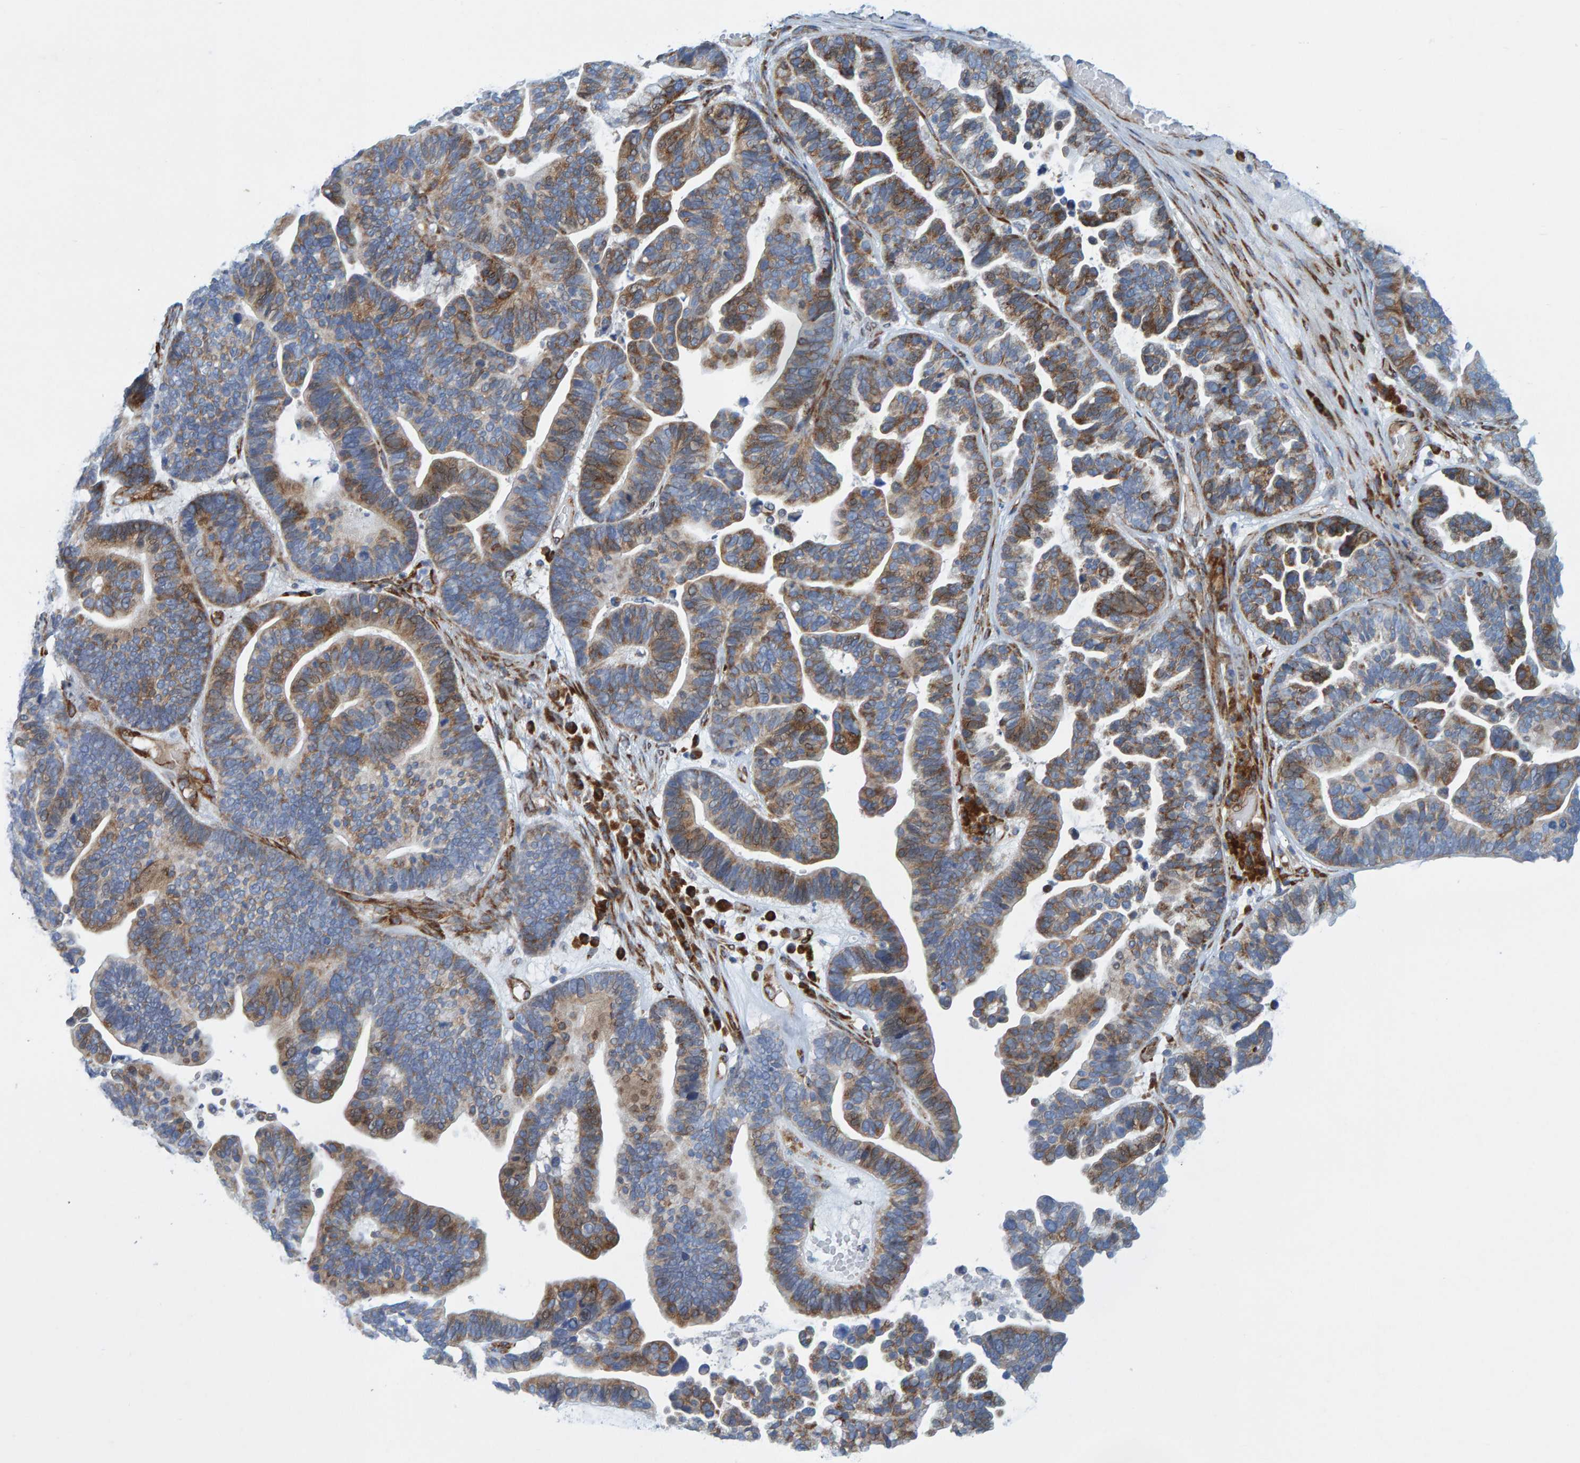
{"staining": {"intensity": "moderate", "quantity": ">75%", "location": "cytoplasmic/membranous"}, "tissue": "ovarian cancer", "cell_type": "Tumor cells", "image_type": "cancer", "snomed": [{"axis": "morphology", "description": "Cystadenocarcinoma, serous, NOS"}, {"axis": "topography", "description": "Ovary"}], "caption": "Immunohistochemistry staining of ovarian cancer (serous cystadenocarcinoma), which displays medium levels of moderate cytoplasmic/membranous positivity in approximately >75% of tumor cells indicating moderate cytoplasmic/membranous protein staining. The staining was performed using DAB (3,3'-diaminobenzidine) (brown) for protein detection and nuclei were counterstained in hematoxylin (blue).", "gene": "MMP16", "patient": {"sex": "female", "age": 56}}